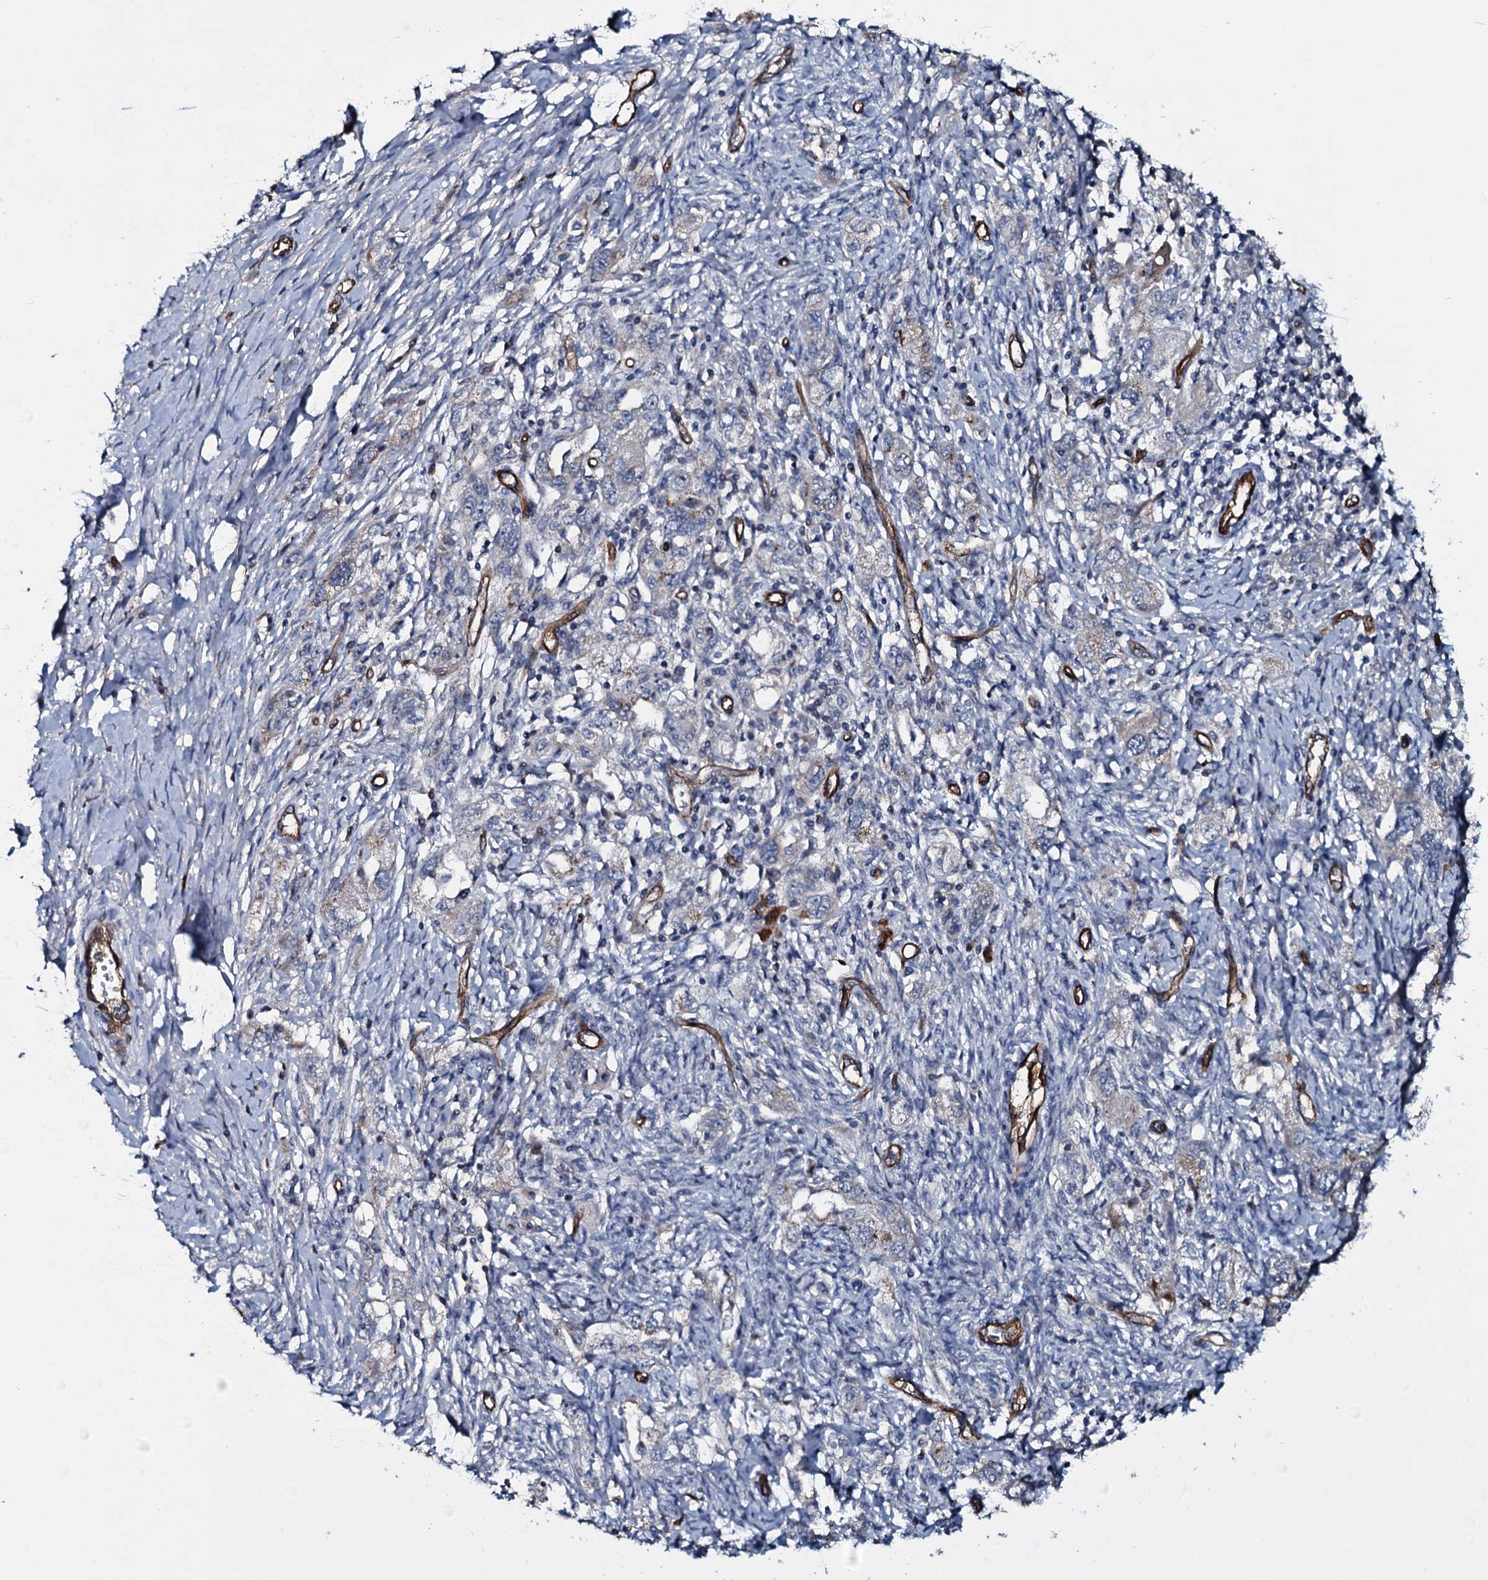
{"staining": {"intensity": "negative", "quantity": "none", "location": "none"}, "tissue": "ovarian cancer", "cell_type": "Tumor cells", "image_type": "cancer", "snomed": [{"axis": "morphology", "description": "Carcinoma, NOS"}, {"axis": "morphology", "description": "Cystadenocarcinoma, serous, NOS"}, {"axis": "topography", "description": "Ovary"}], "caption": "Ovarian serous cystadenocarcinoma was stained to show a protein in brown. There is no significant staining in tumor cells.", "gene": "CLEC14A", "patient": {"sex": "female", "age": 69}}